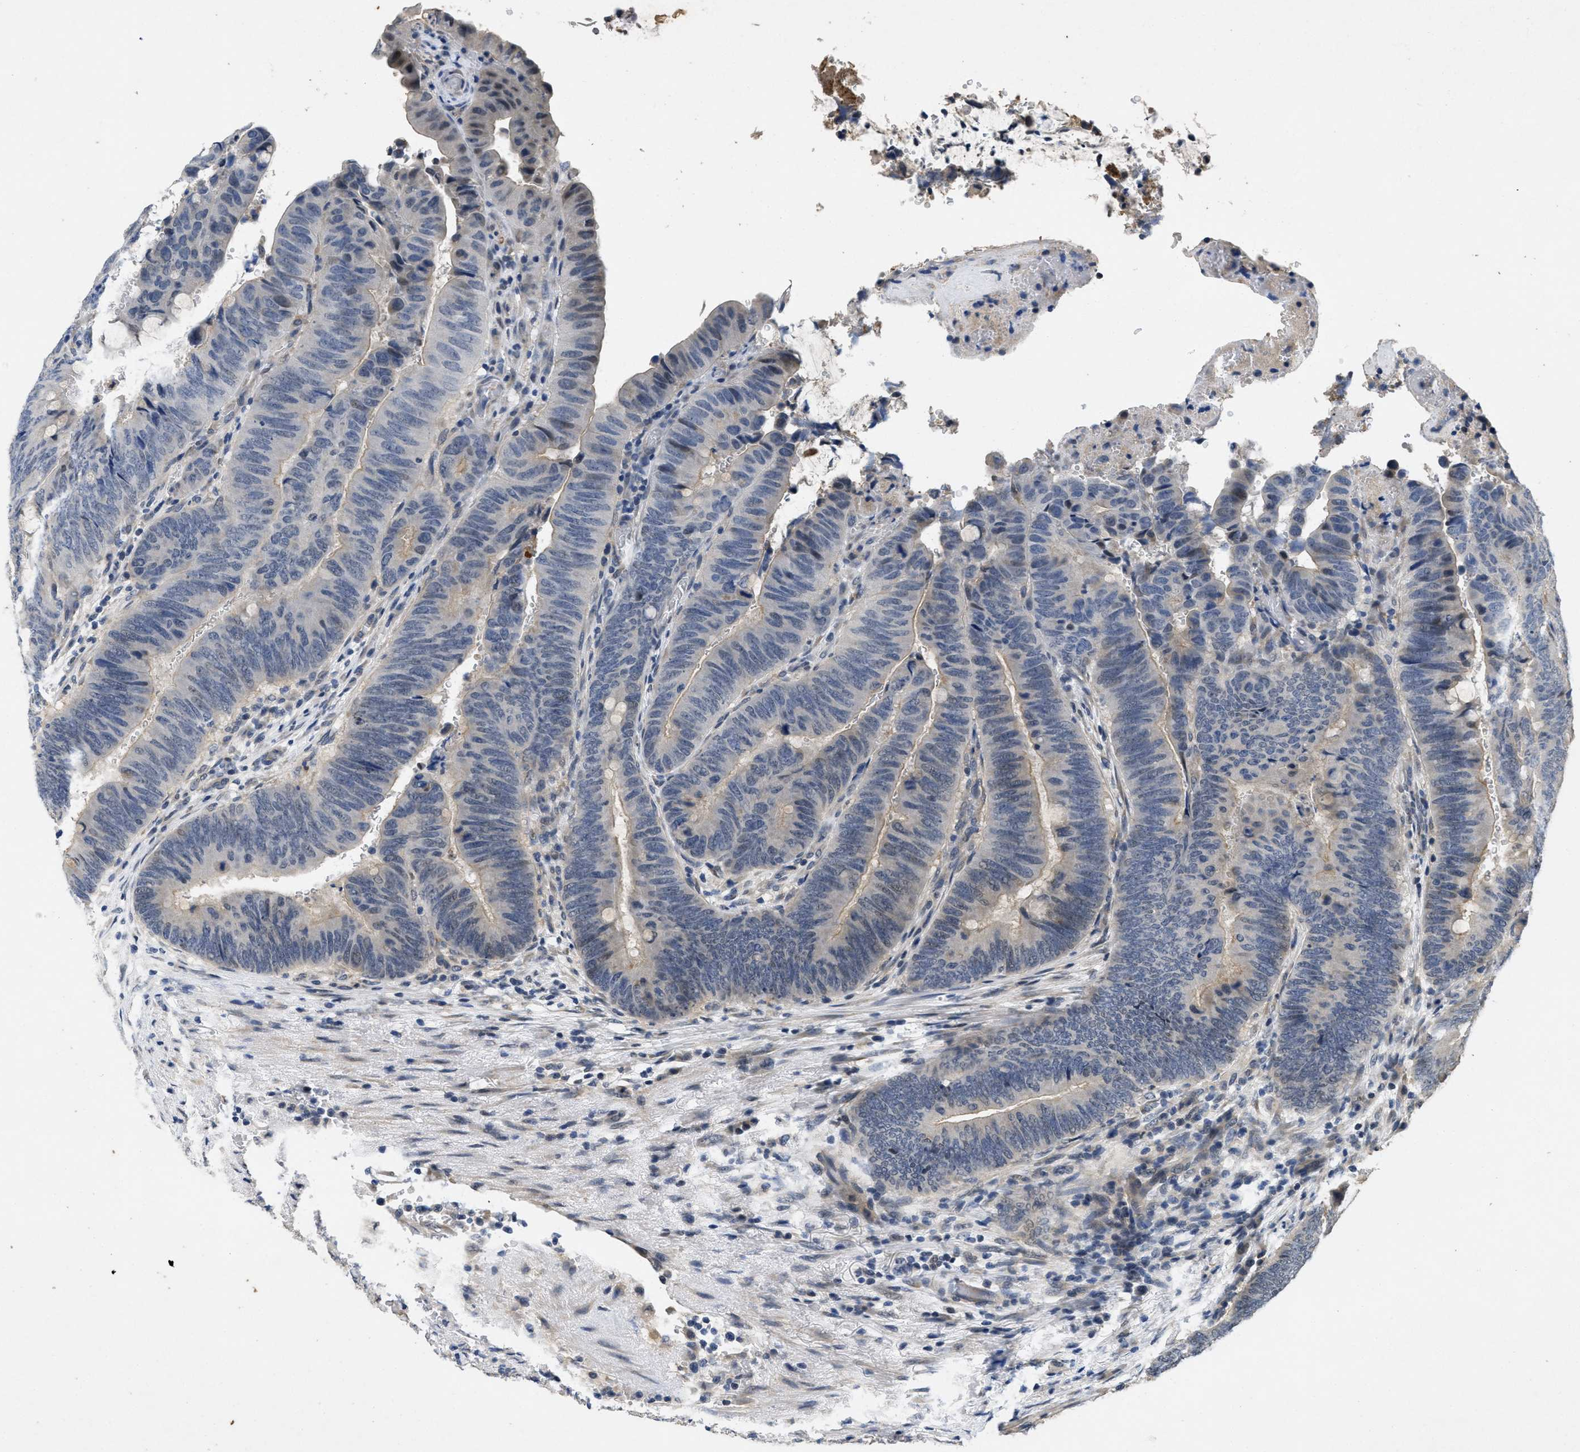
{"staining": {"intensity": "negative", "quantity": "none", "location": "none"}, "tissue": "colorectal cancer", "cell_type": "Tumor cells", "image_type": "cancer", "snomed": [{"axis": "morphology", "description": "Normal tissue, NOS"}, {"axis": "morphology", "description": "Adenocarcinoma, NOS"}, {"axis": "topography", "description": "Rectum"}, {"axis": "topography", "description": "Peripheral nerve tissue"}], "caption": "This is an immunohistochemistry photomicrograph of colorectal cancer (adenocarcinoma). There is no expression in tumor cells.", "gene": "PAPOLG", "patient": {"sex": "male", "age": 92}}